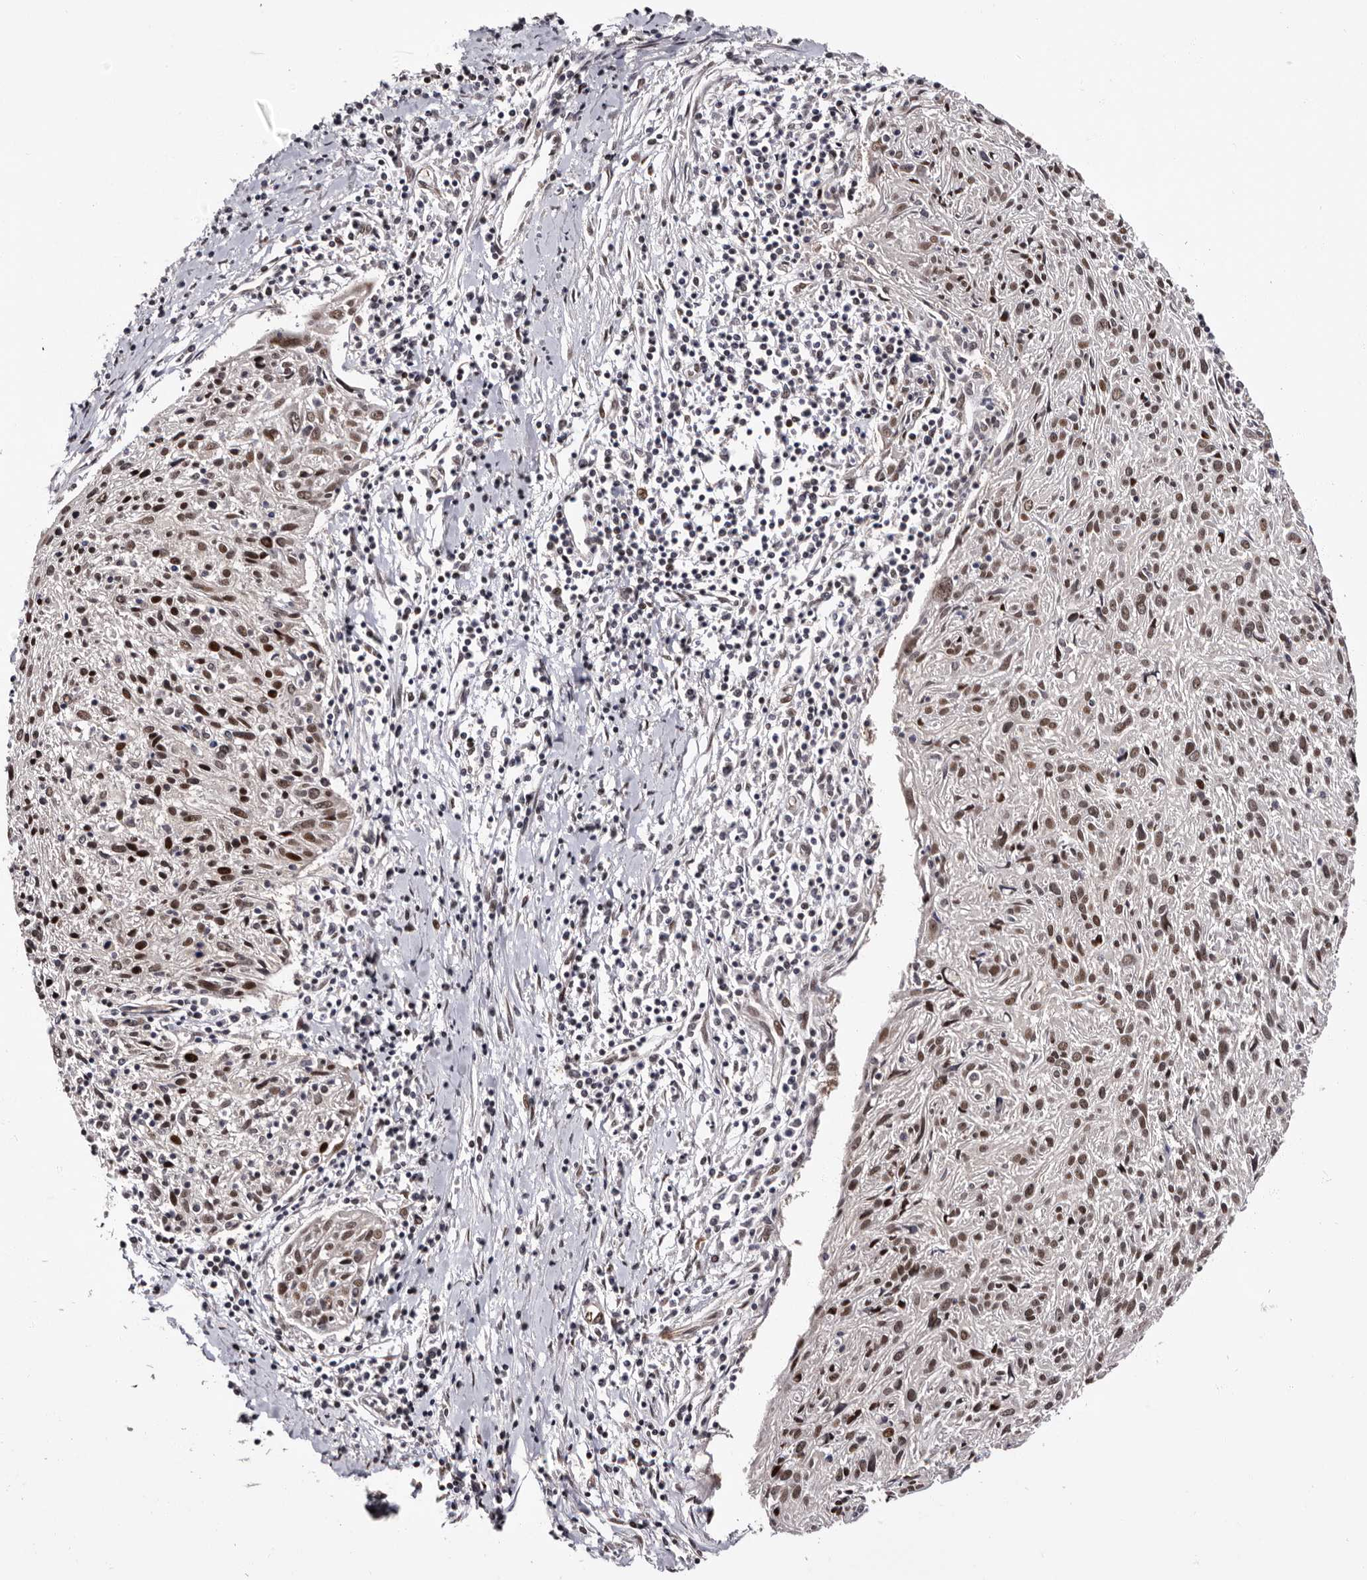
{"staining": {"intensity": "moderate", "quantity": ">75%", "location": "nuclear"}, "tissue": "cervical cancer", "cell_type": "Tumor cells", "image_type": "cancer", "snomed": [{"axis": "morphology", "description": "Squamous cell carcinoma, NOS"}, {"axis": "topography", "description": "Cervix"}], "caption": "Cervical squamous cell carcinoma tissue reveals moderate nuclear expression in approximately >75% of tumor cells, visualized by immunohistochemistry. (brown staining indicates protein expression, while blue staining denotes nuclei).", "gene": "GLRX3", "patient": {"sex": "female", "age": 51}}